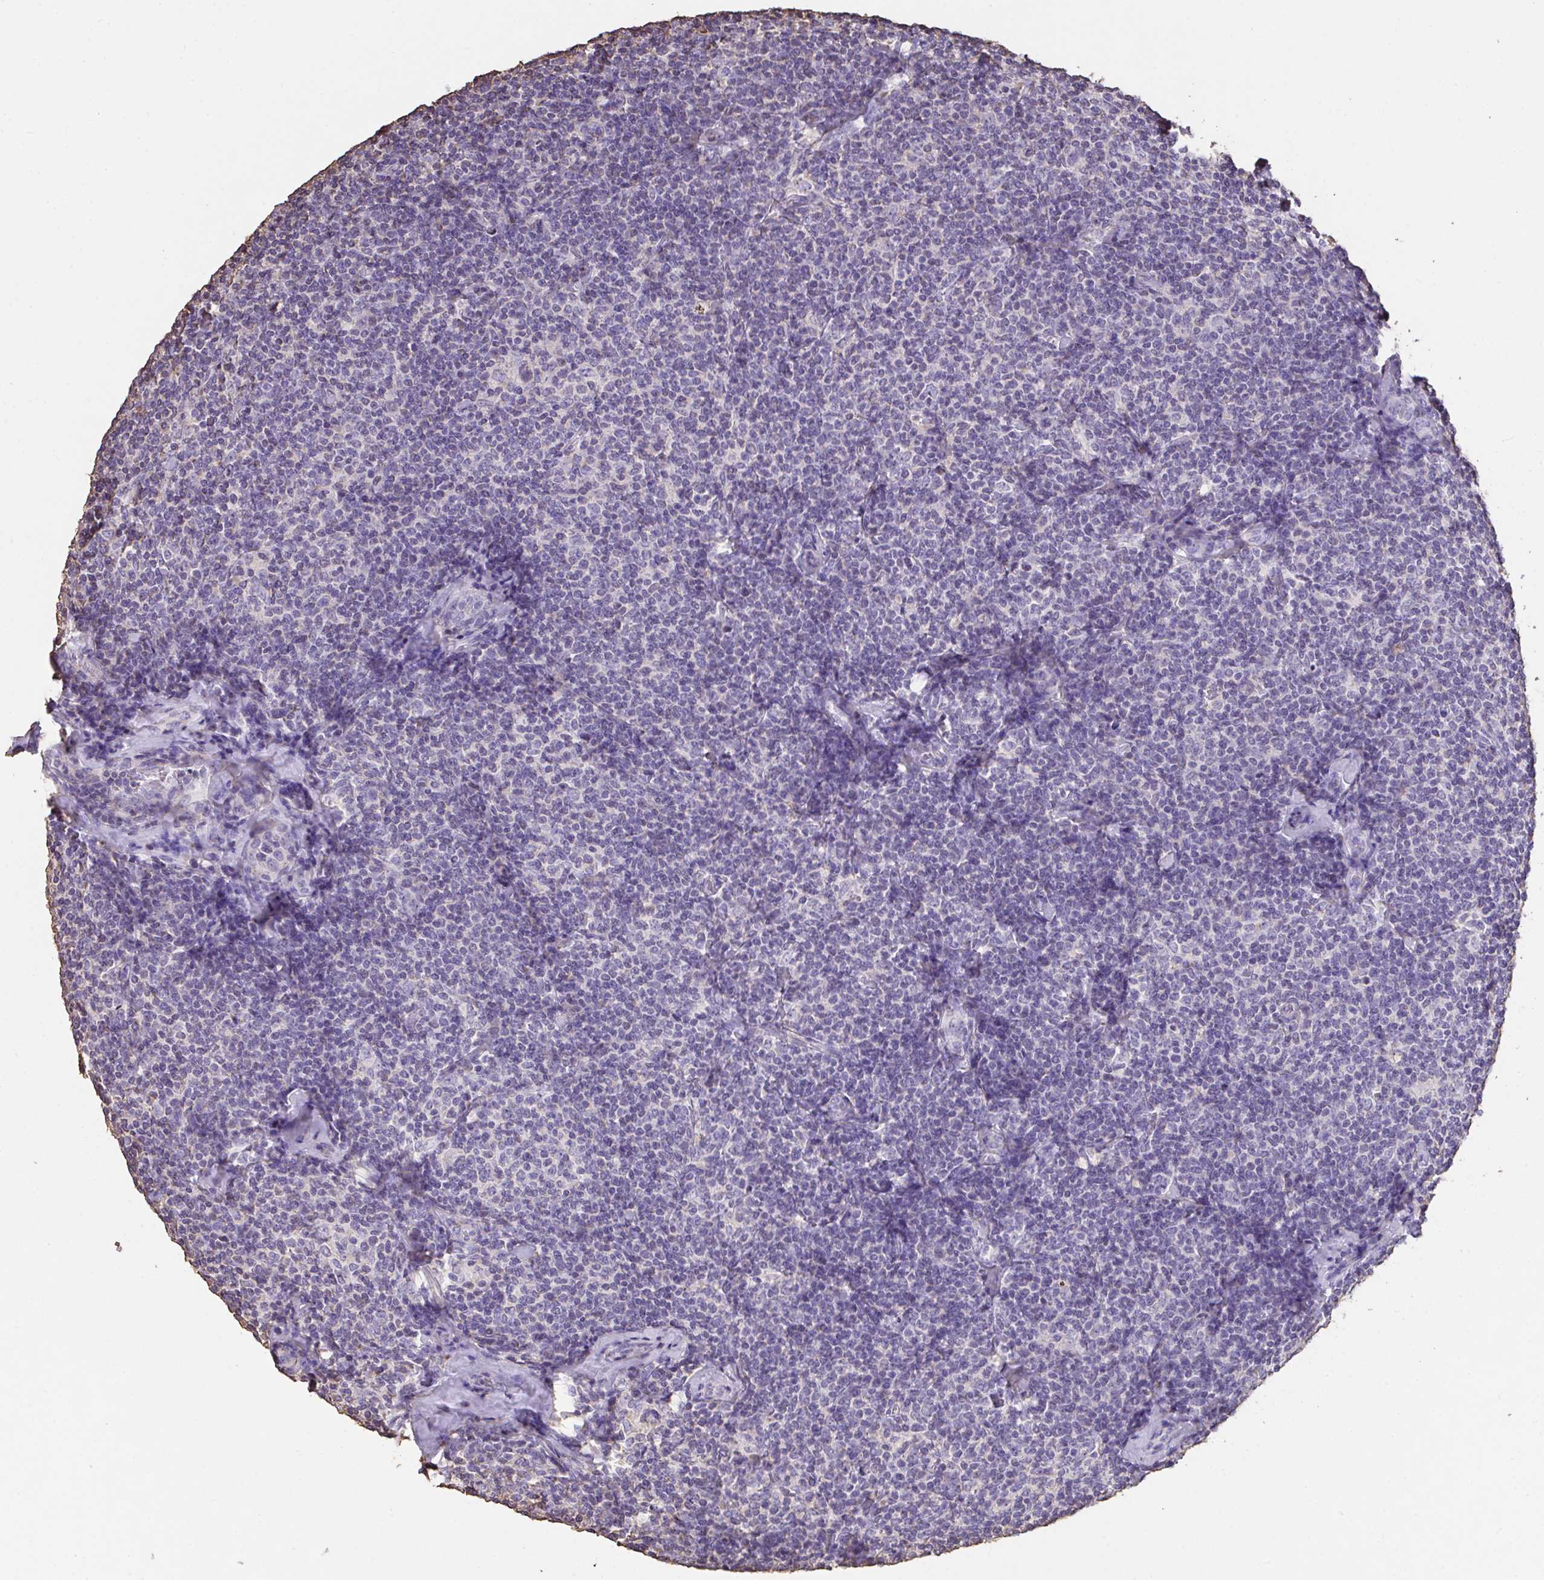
{"staining": {"intensity": "negative", "quantity": "none", "location": "none"}, "tissue": "lymphoma", "cell_type": "Tumor cells", "image_type": "cancer", "snomed": [{"axis": "morphology", "description": "Malignant lymphoma, non-Hodgkin's type, Low grade"}, {"axis": "topography", "description": "Lymph node"}], "caption": "Malignant lymphoma, non-Hodgkin's type (low-grade) was stained to show a protein in brown. There is no significant expression in tumor cells.", "gene": "IL23R", "patient": {"sex": "female", "age": 56}}